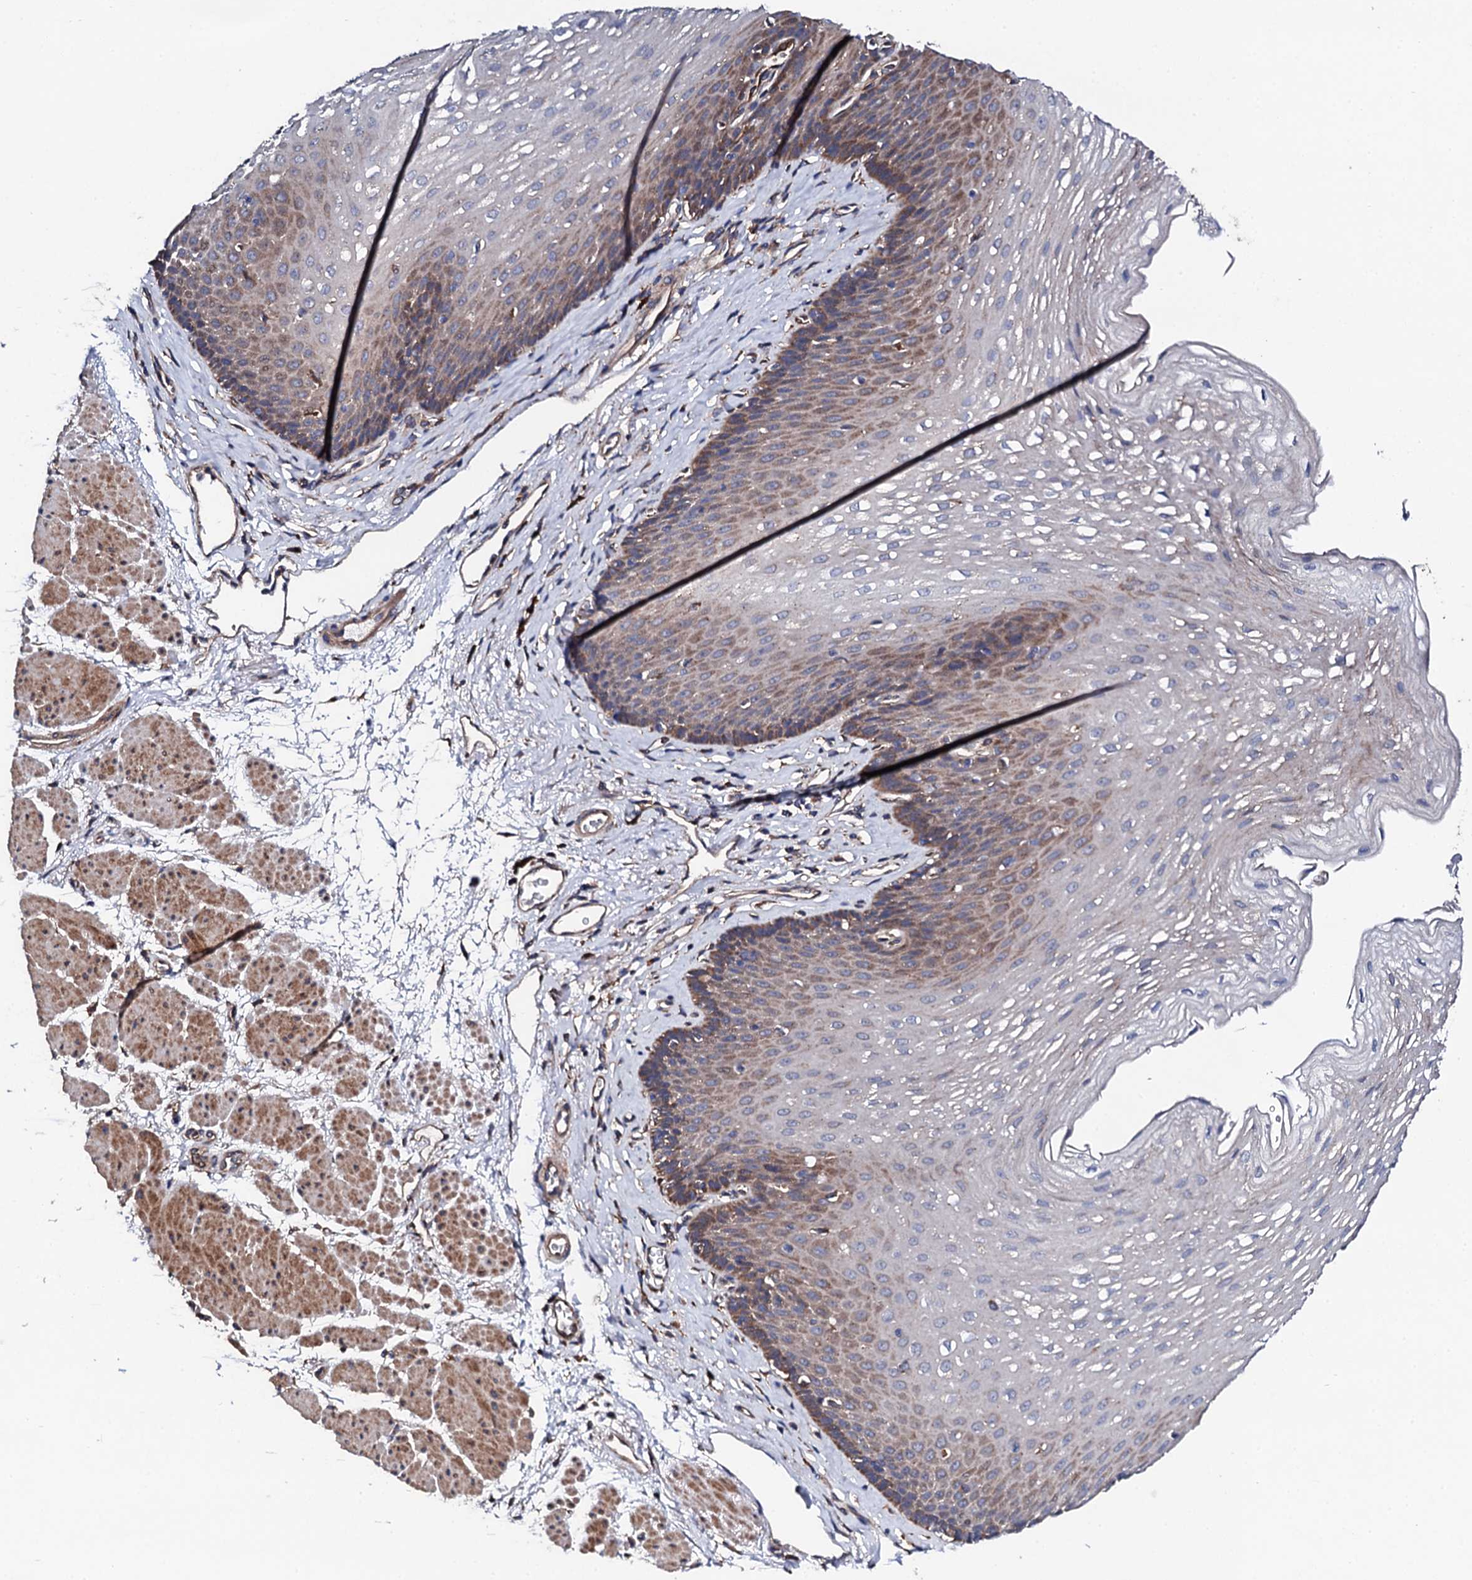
{"staining": {"intensity": "moderate", "quantity": "25%-75%", "location": "cytoplasmic/membranous"}, "tissue": "esophagus", "cell_type": "Squamous epithelial cells", "image_type": "normal", "snomed": [{"axis": "morphology", "description": "Normal tissue, NOS"}, {"axis": "topography", "description": "Esophagus"}], "caption": "Esophagus stained with DAB immunohistochemistry reveals medium levels of moderate cytoplasmic/membranous staining in about 25%-75% of squamous epithelial cells. Using DAB (3,3'-diaminobenzidine) (brown) and hematoxylin (blue) stains, captured at high magnification using brightfield microscopy.", "gene": "LIPT2", "patient": {"sex": "female", "age": 66}}